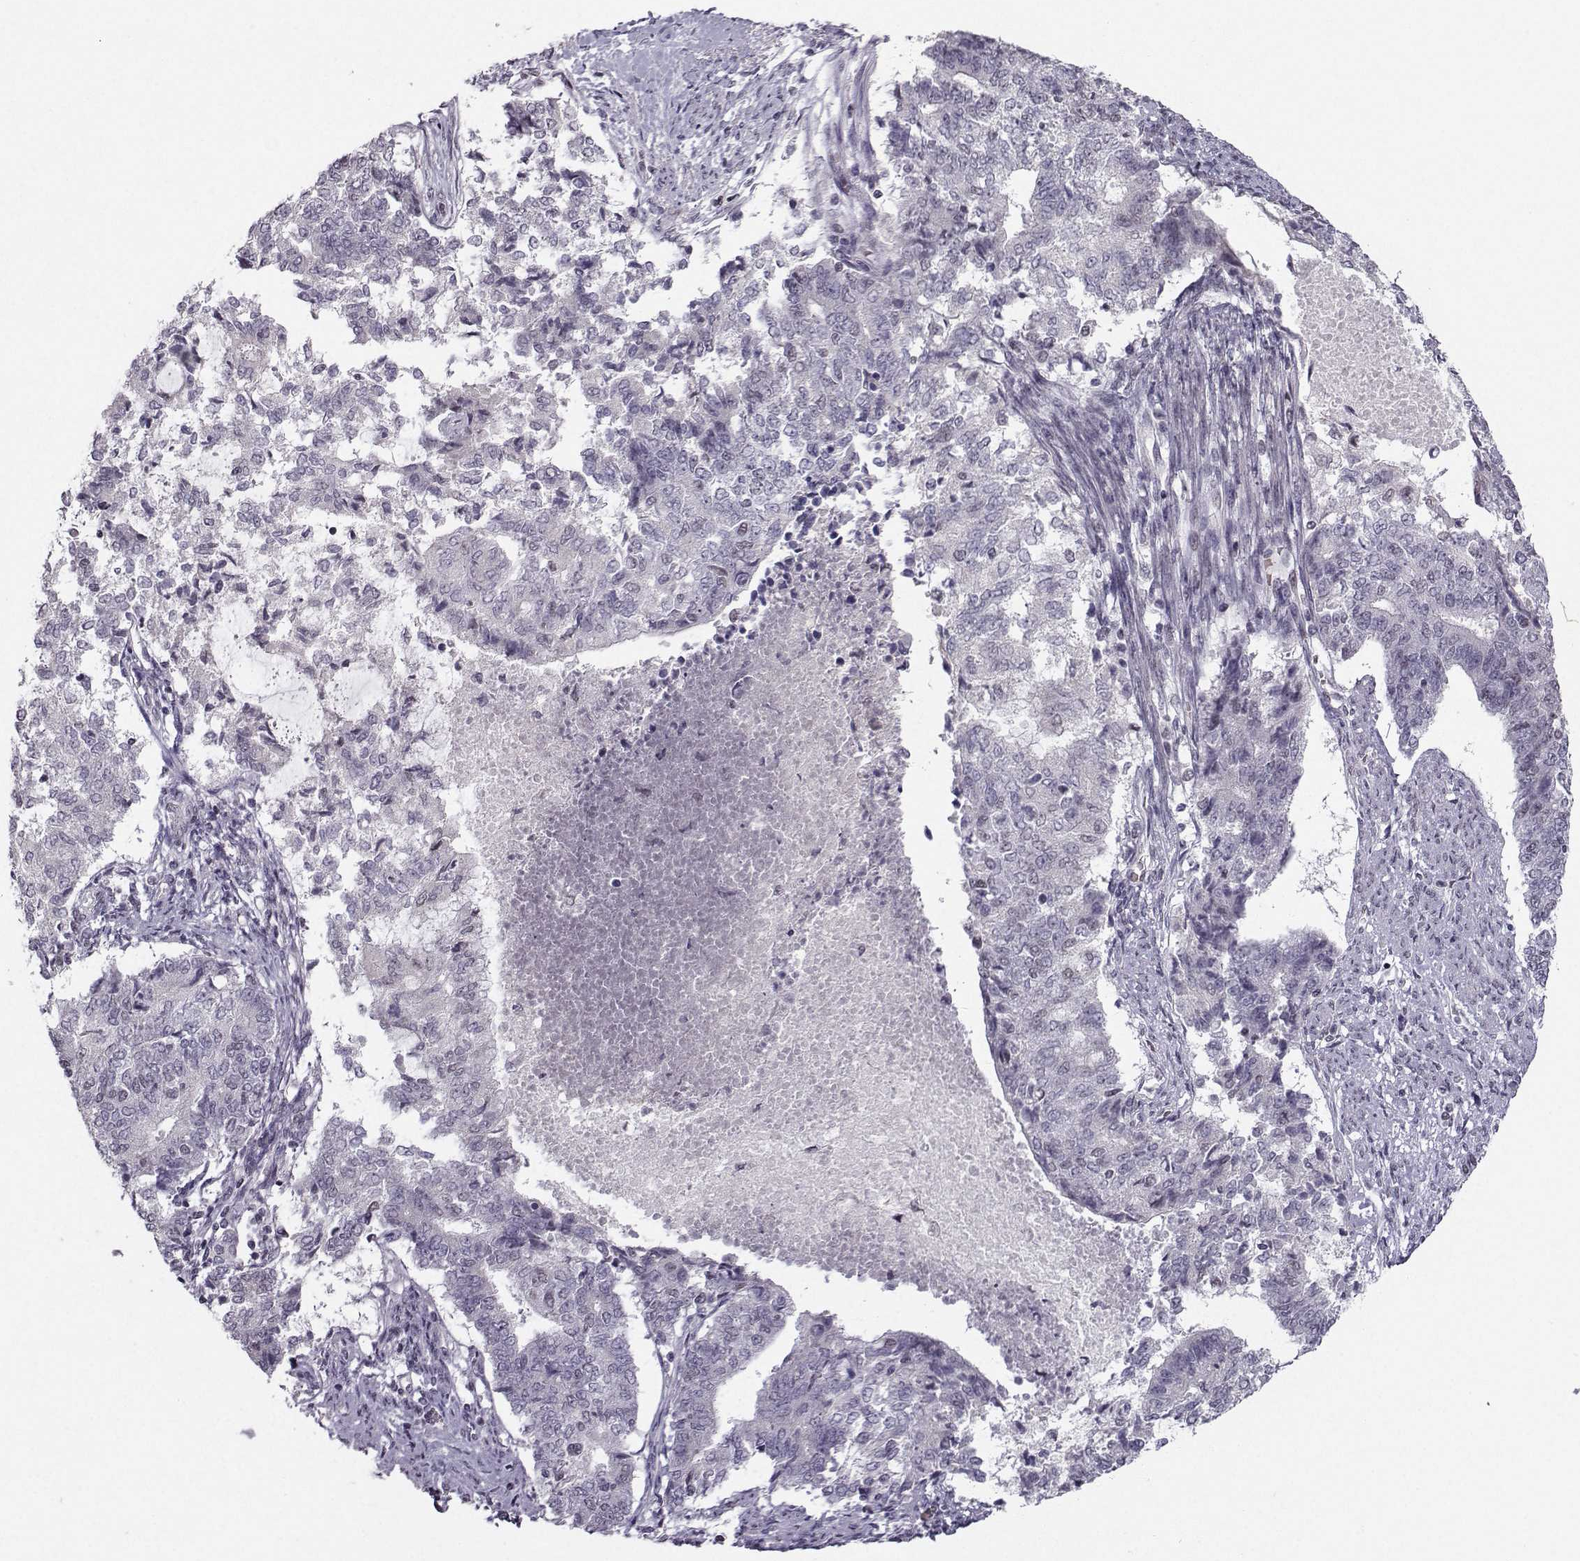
{"staining": {"intensity": "negative", "quantity": "none", "location": "none"}, "tissue": "endometrial cancer", "cell_type": "Tumor cells", "image_type": "cancer", "snomed": [{"axis": "morphology", "description": "Adenocarcinoma, NOS"}, {"axis": "topography", "description": "Endometrium"}], "caption": "There is no significant staining in tumor cells of endometrial cancer (adenocarcinoma). (DAB immunohistochemistry (IHC) with hematoxylin counter stain).", "gene": "LIN28A", "patient": {"sex": "female", "age": 65}}